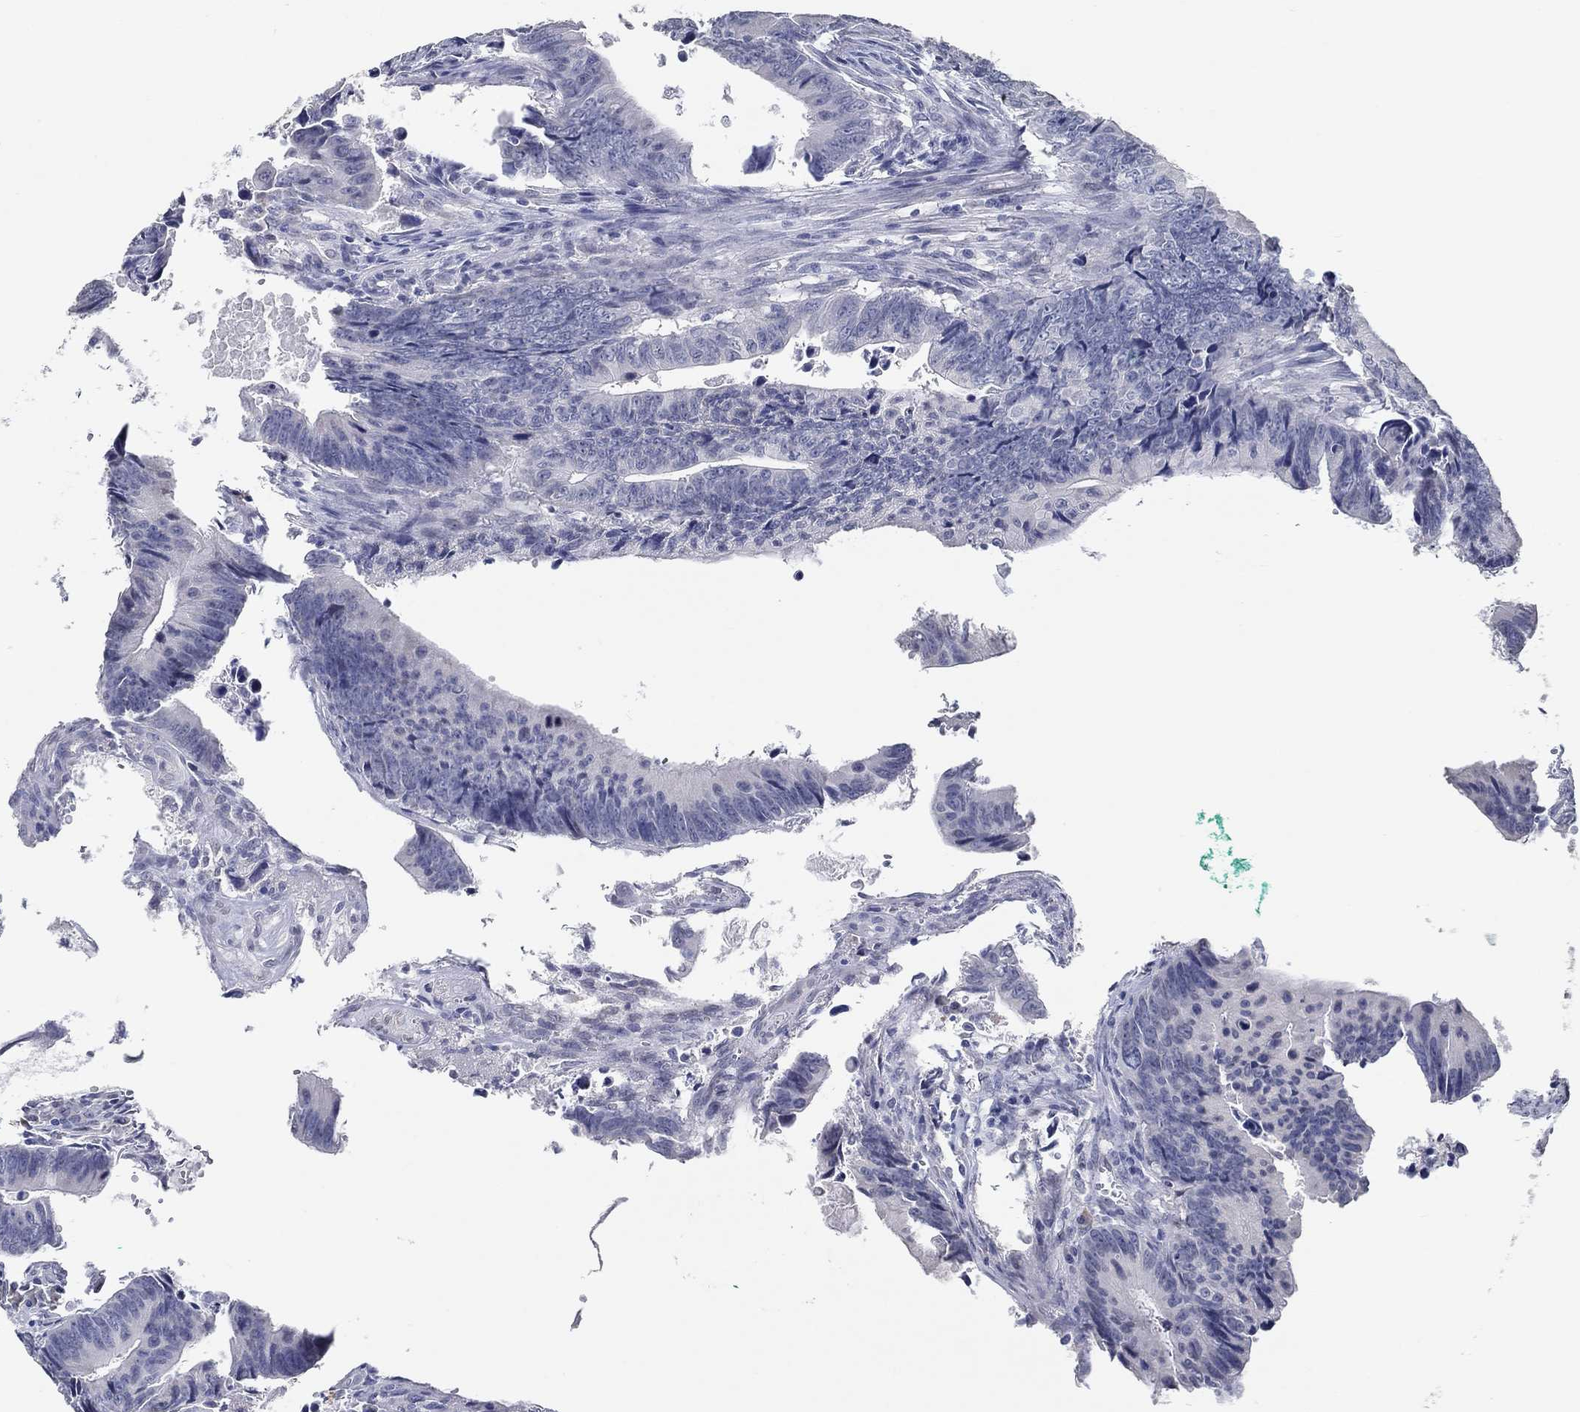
{"staining": {"intensity": "negative", "quantity": "none", "location": "none"}, "tissue": "colorectal cancer", "cell_type": "Tumor cells", "image_type": "cancer", "snomed": [{"axis": "morphology", "description": "Adenocarcinoma, NOS"}, {"axis": "topography", "description": "Colon"}], "caption": "Immunohistochemical staining of colorectal cancer shows no significant staining in tumor cells.", "gene": "NUP155", "patient": {"sex": "female", "age": 87}}